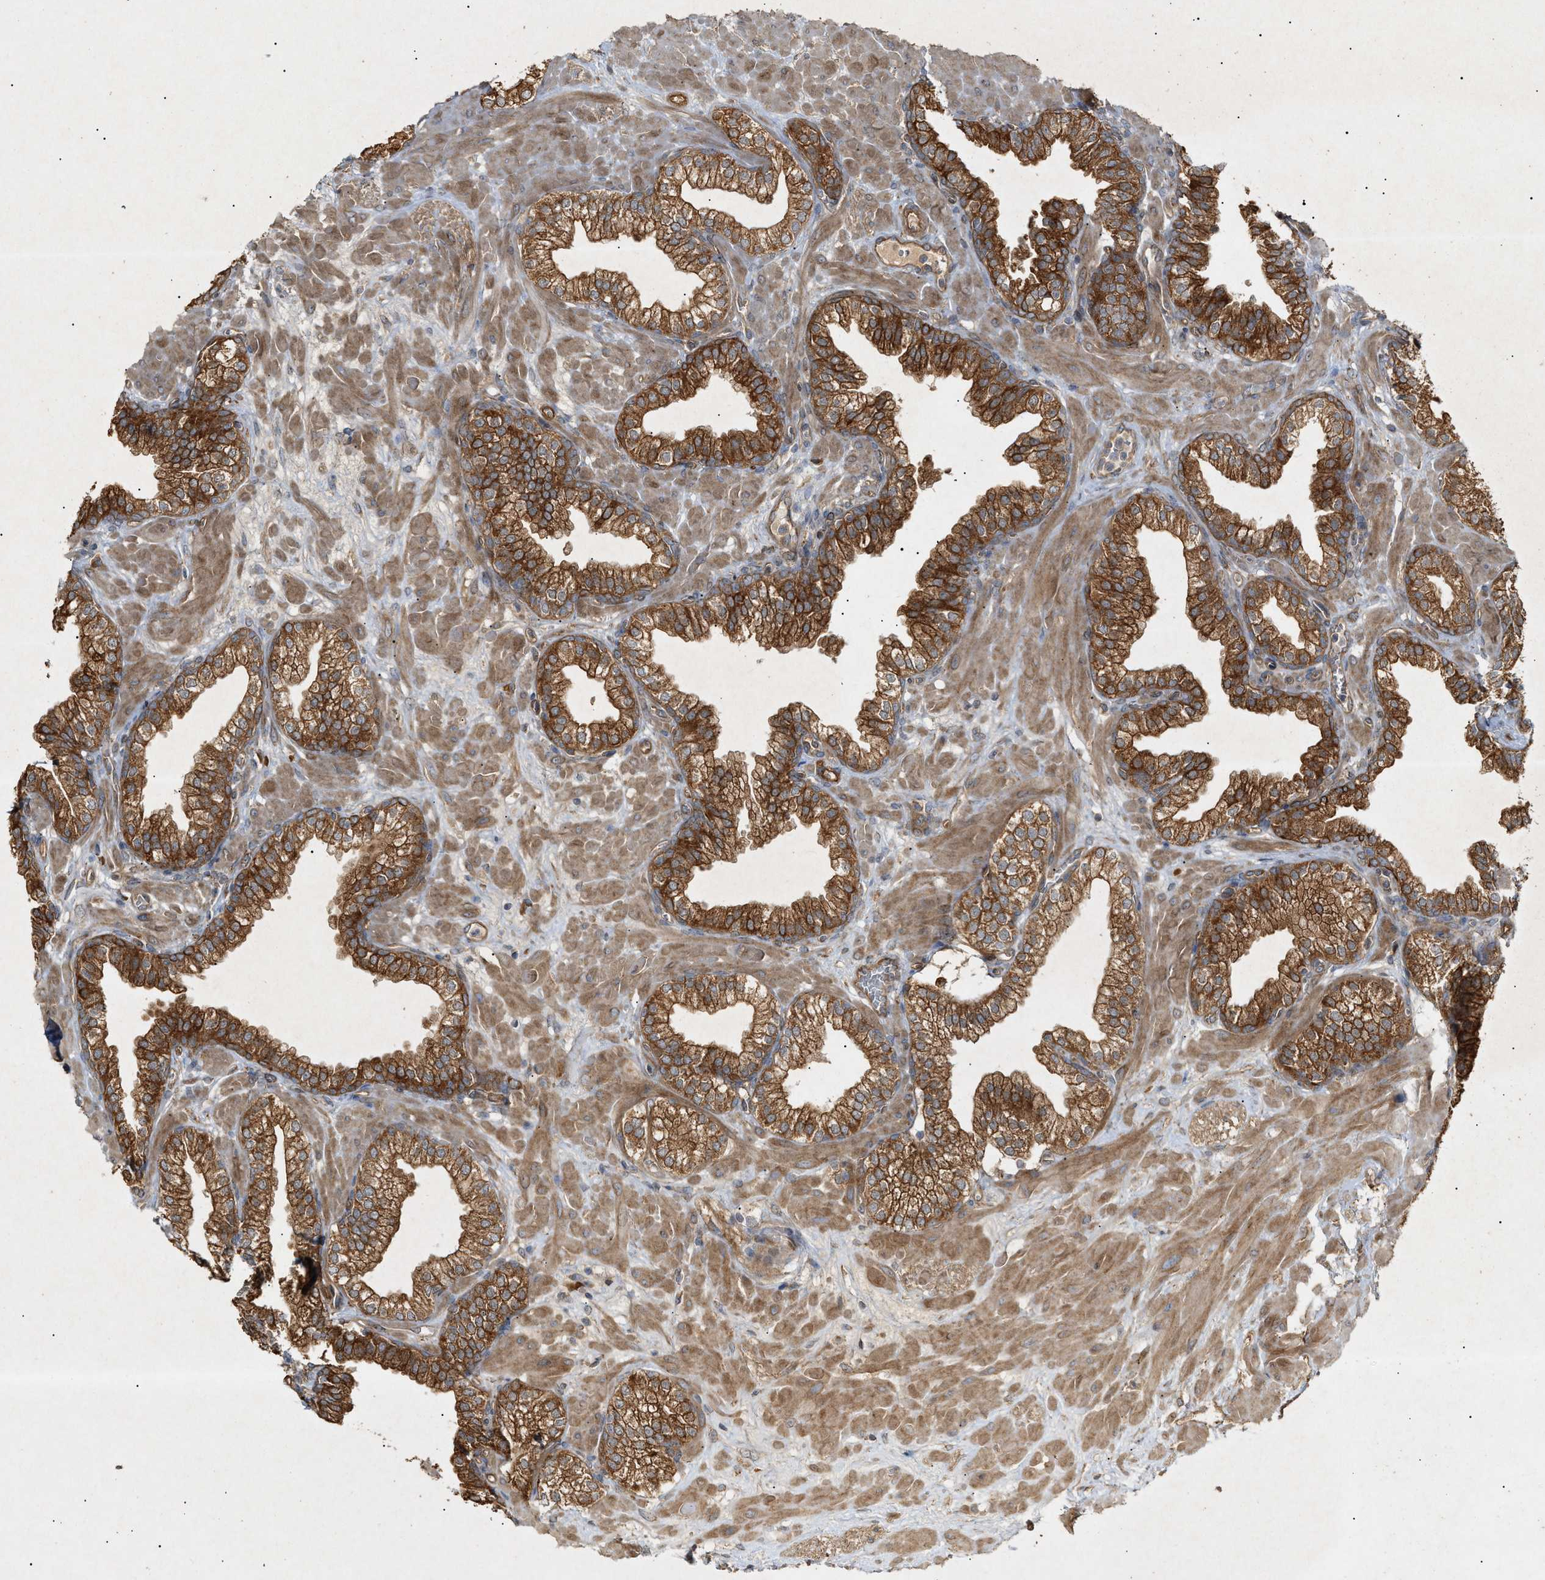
{"staining": {"intensity": "strong", "quantity": ">75%", "location": "cytoplasmic/membranous"}, "tissue": "prostate", "cell_type": "Glandular cells", "image_type": "normal", "snomed": [{"axis": "morphology", "description": "Normal tissue, NOS"}, {"axis": "morphology", "description": "Urothelial carcinoma, Low grade"}, {"axis": "topography", "description": "Urinary bladder"}, {"axis": "topography", "description": "Prostate"}], "caption": "IHC image of benign prostate: human prostate stained using IHC exhibits high levels of strong protein expression localized specifically in the cytoplasmic/membranous of glandular cells, appearing as a cytoplasmic/membranous brown color.", "gene": "MTCH1", "patient": {"sex": "male", "age": 60}}